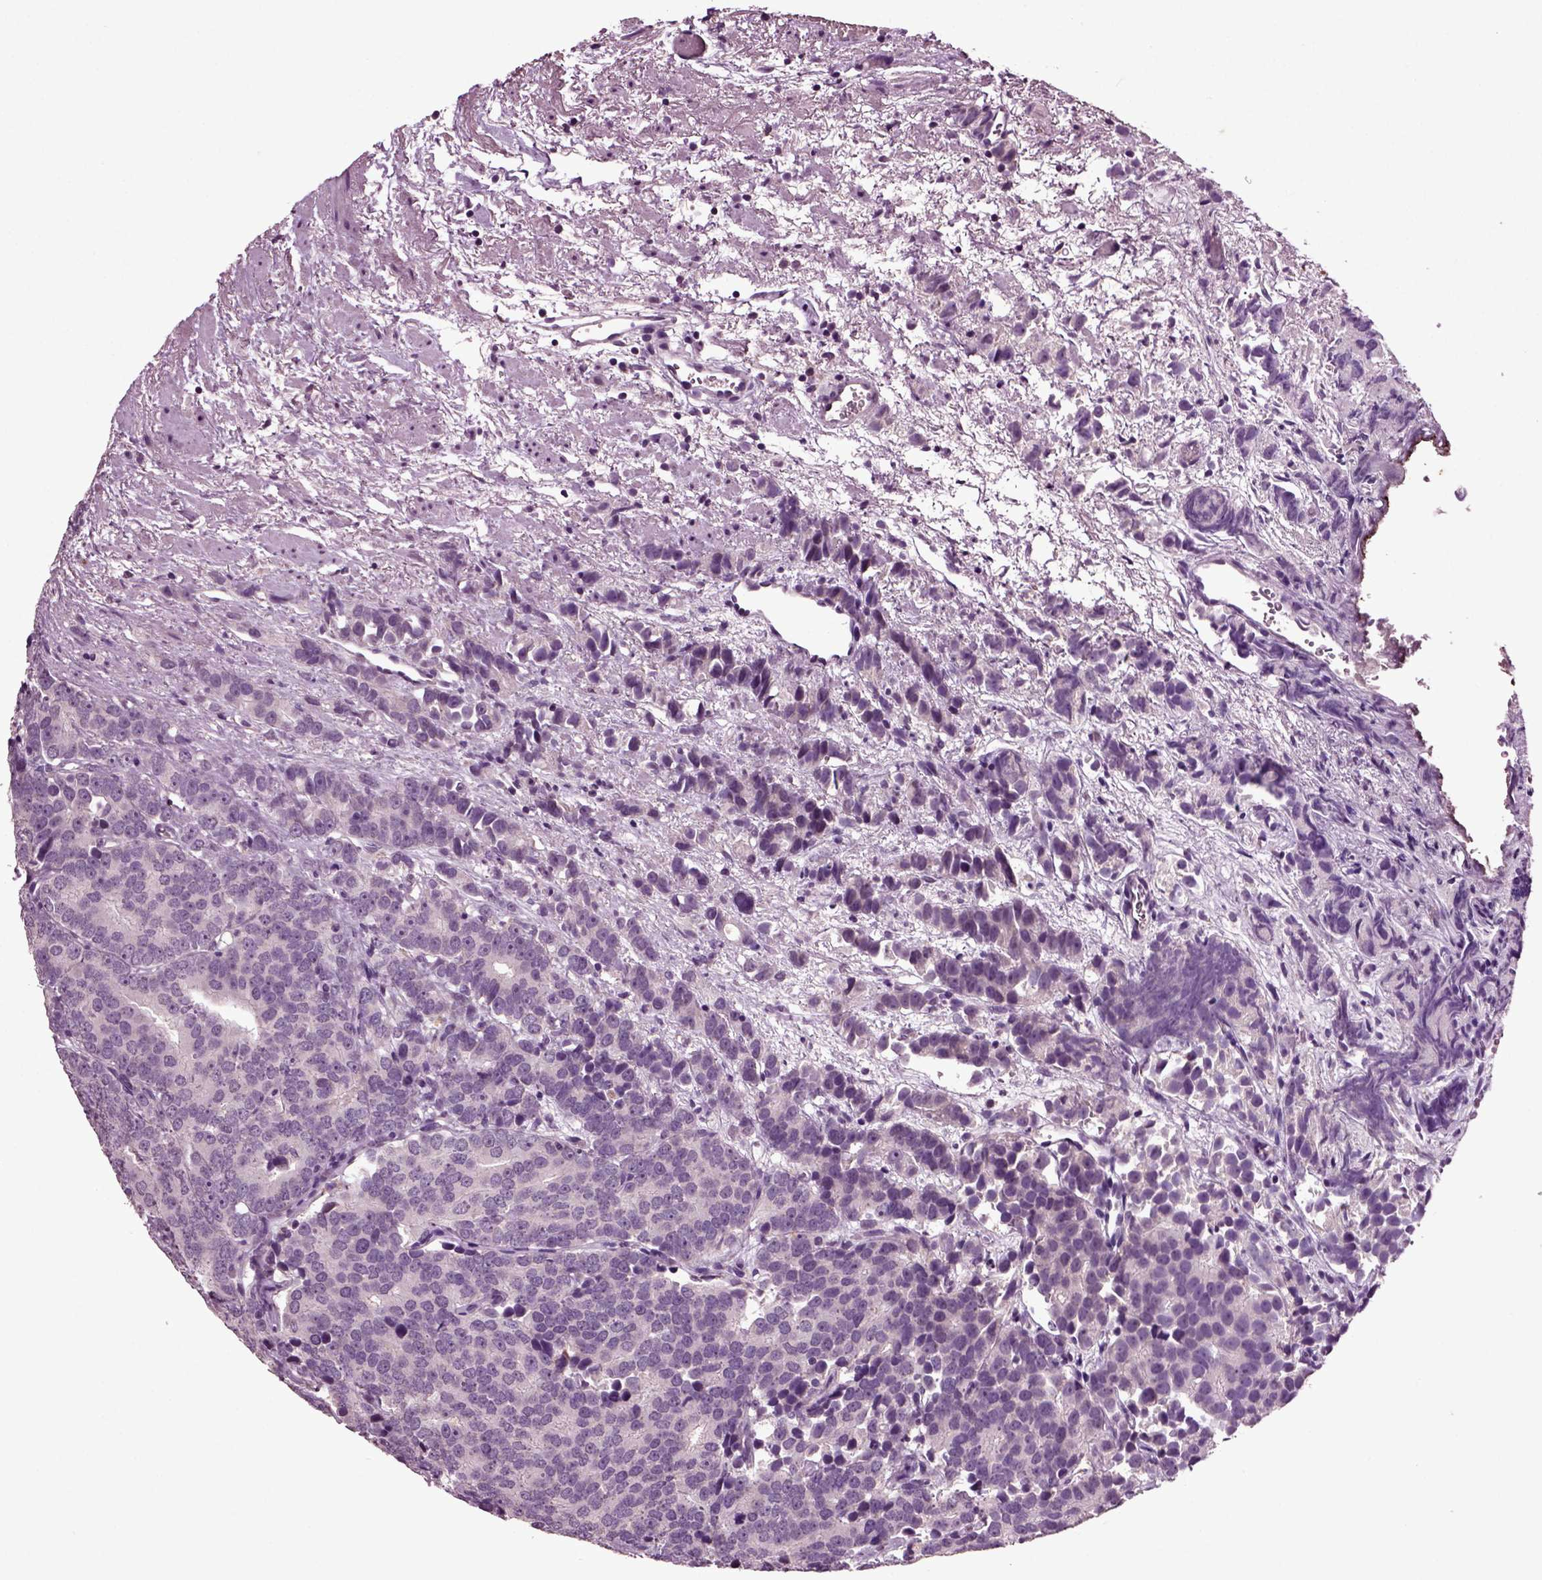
{"staining": {"intensity": "negative", "quantity": "none", "location": "none"}, "tissue": "prostate cancer", "cell_type": "Tumor cells", "image_type": "cancer", "snomed": [{"axis": "morphology", "description": "Adenocarcinoma, High grade"}, {"axis": "topography", "description": "Prostate"}], "caption": "An image of prostate adenocarcinoma (high-grade) stained for a protein exhibits no brown staining in tumor cells. (Brightfield microscopy of DAB (3,3'-diaminobenzidine) immunohistochemistry at high magnification).", "gene": "CRHR1", "patient": {"sex": "male", "age": 90}}